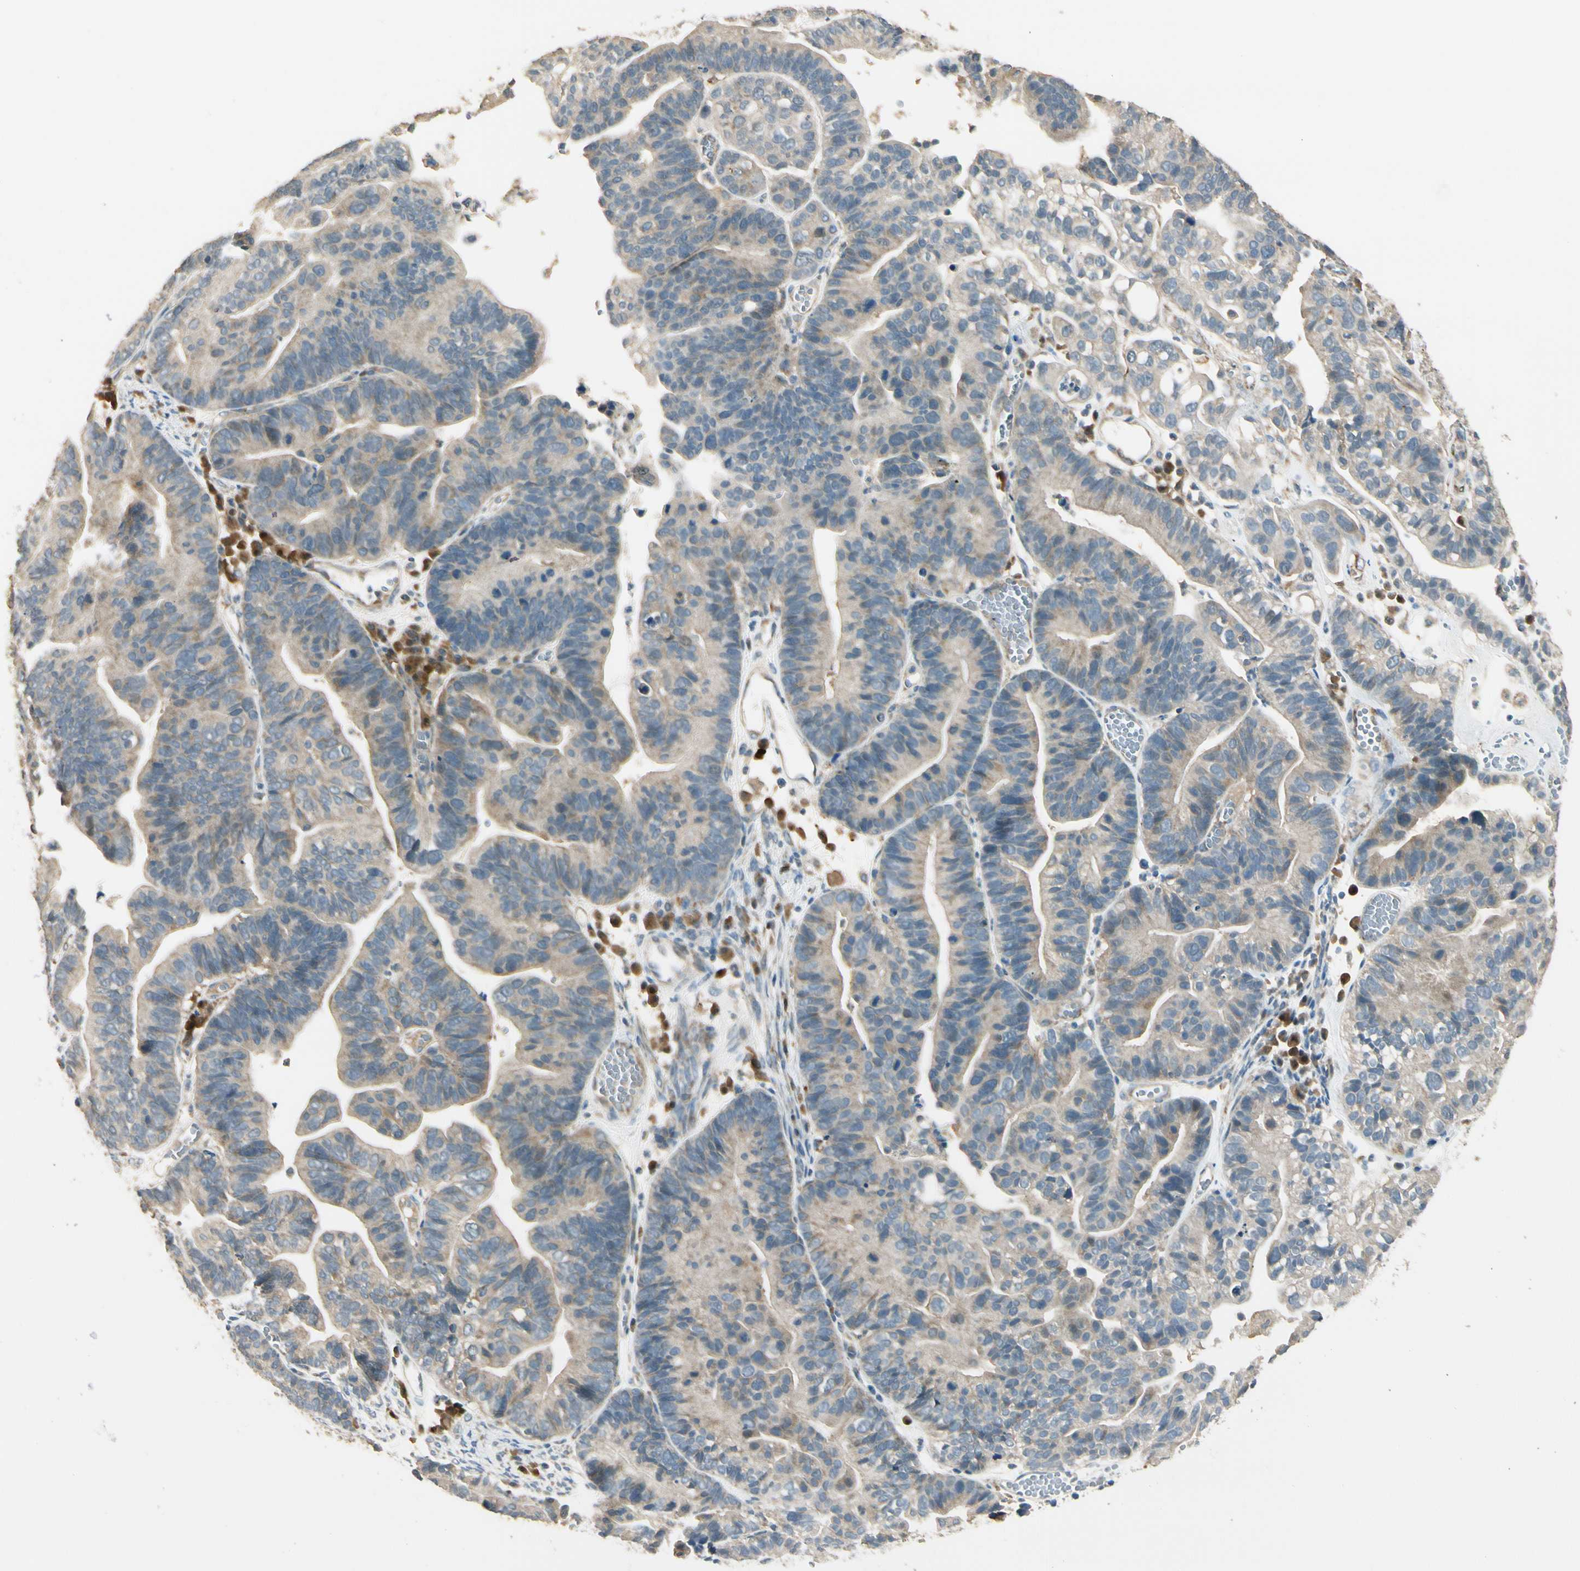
{"staining": {"intensity": "weak", "quantity": ">75%", "location": "cytoplasmic/membranous"}, "tissue": "ovarian cancer", "cell_type": "Tumor cells", "image_type": "cancer", "snomed": [{"axis": "morphology", "description": "Cystadenocarcinoma, serous, NOS"}, {"axis": "topography", "description": "Ovary"}], "caption": "Protein expression analysis of human ovarian cancer (serous cystadenocarcinoma) reveals weak cytoplasmic/membranous staining in about >75% of tumor cells.", "gene": "PLXNA1", "patient": {"sex": "female", "age": 56}}